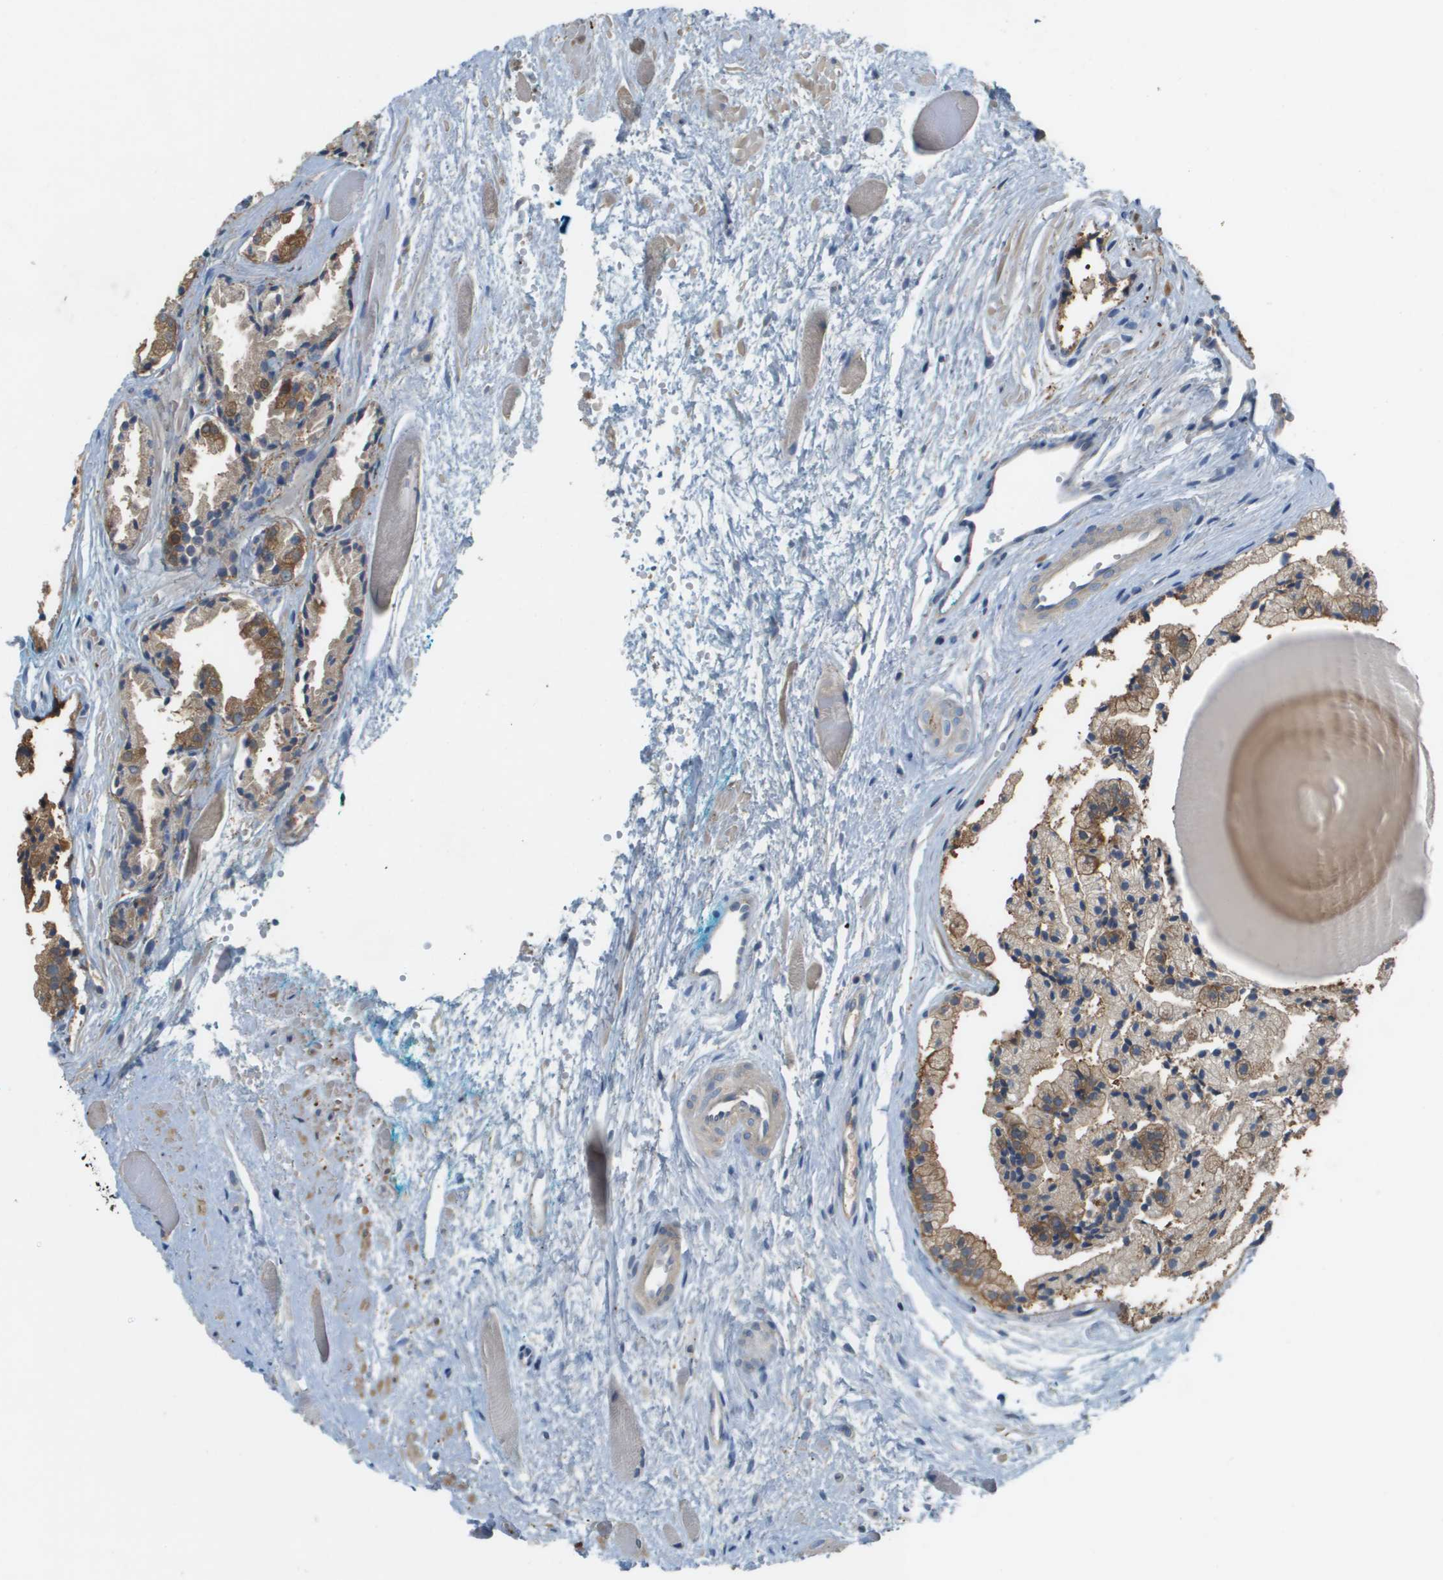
{"staining": {"intensity": "moderate", "quantity": ">75%", "location": "cytoplasmic/membranous"}, "tissue": "prostate cancer", "cell_type": "Tumor cells", "image_type": "cancer", "snomed": [{"axis": "morphology", "description": "Adenocarcinoma, Low grade"}, {"axis": "topography", "description": "Prostate"}], "caption": "A photomicrograph showing moderate cytoplasmic/membranous staining in about >75% of tumor cells in prostate cancer, as visualized by brown immunohistochemical staining.", "gene": "UBA5", "patient": {"sex": "male", "age": 57}}